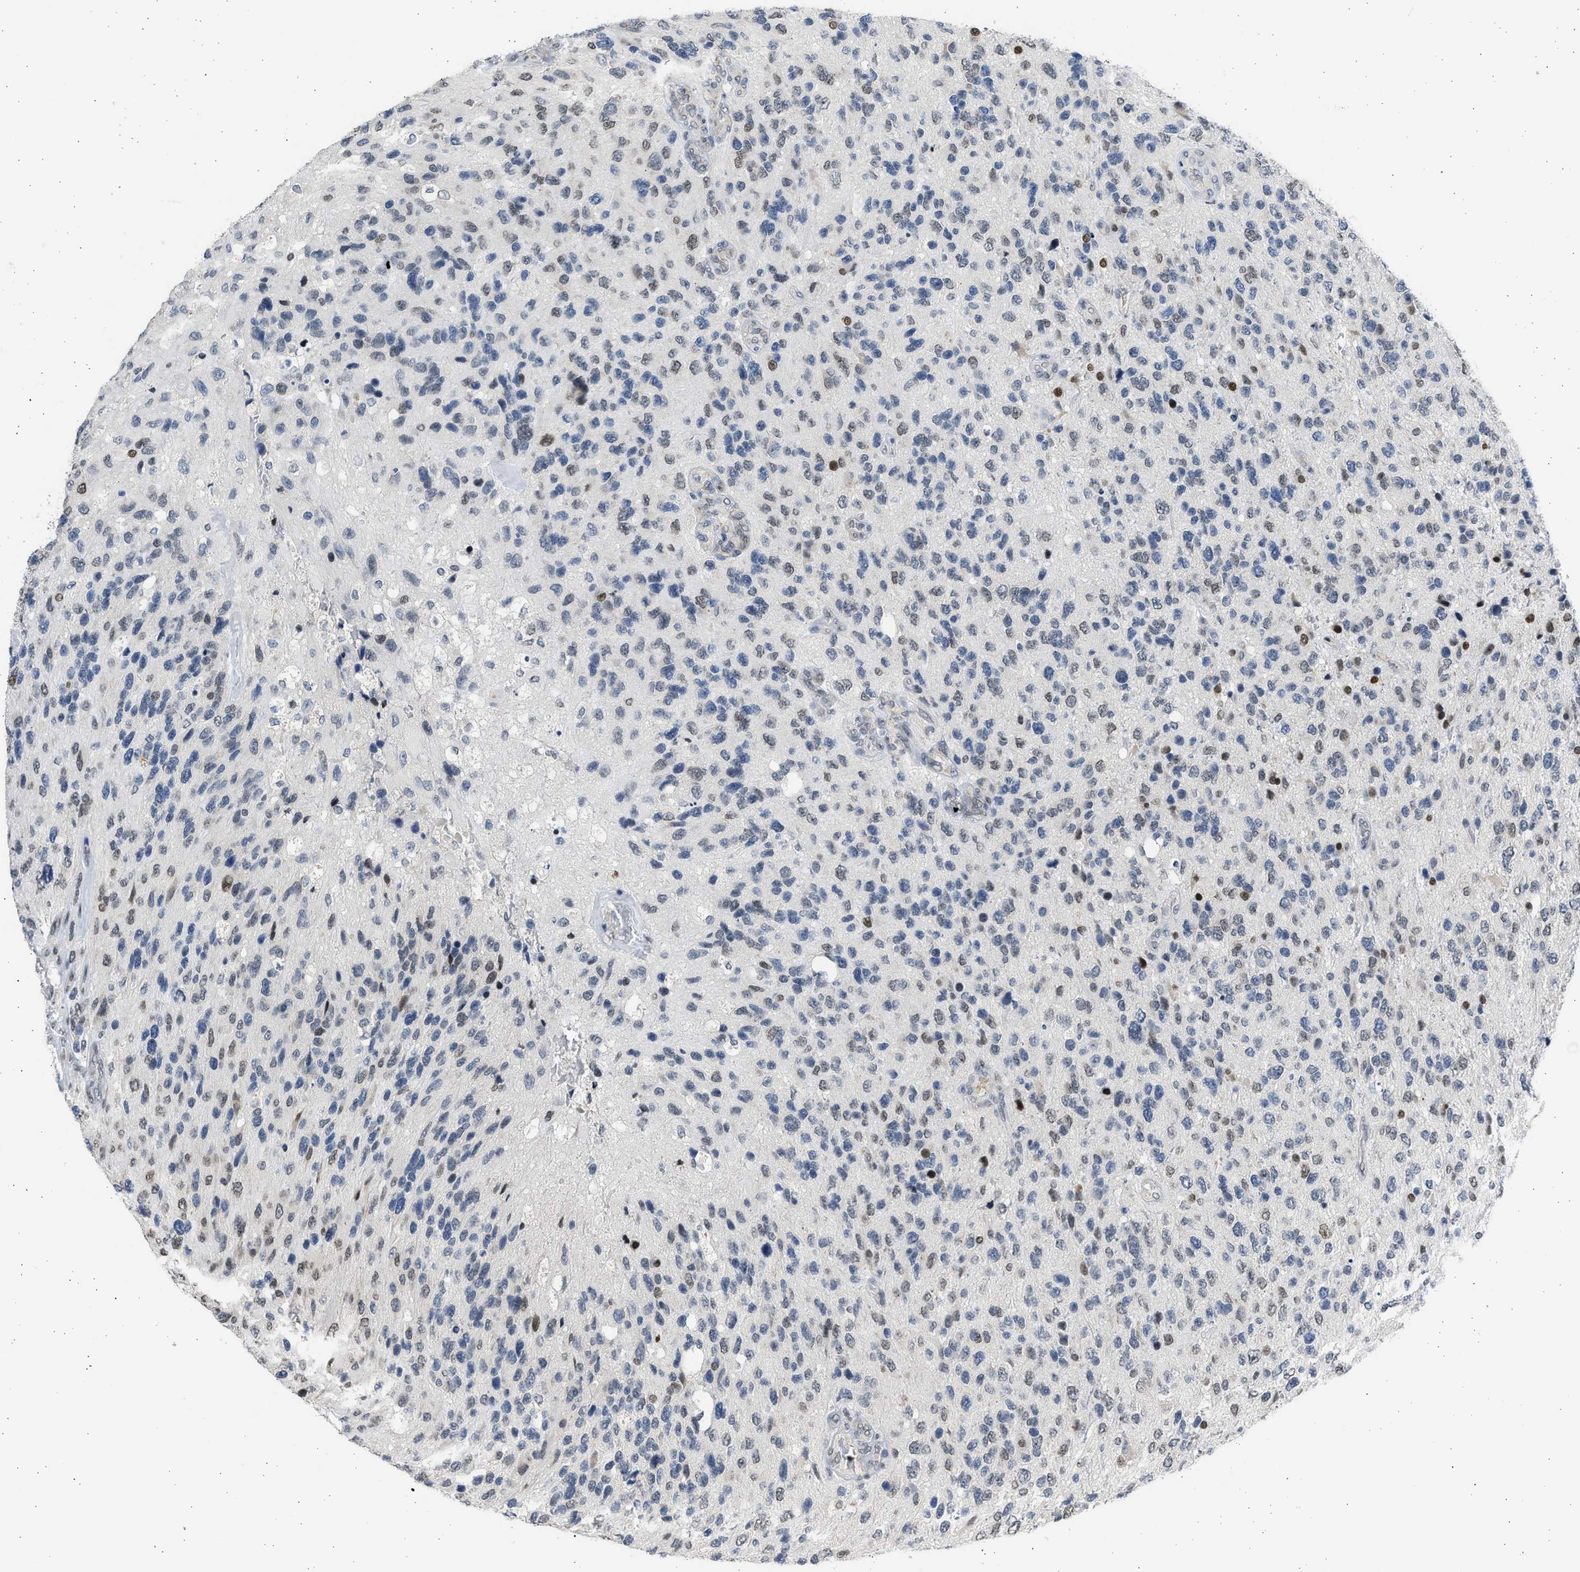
{"staining": {"intensity": "moderate", "quantity": "<25%", "location": "nuclear"}, "tissue": "glioma", "cell_type": "Tumor cells", "image_type": "cancer", "snomed": [{"axis": "morphology", "description": "Glioma, malignant, High grade"}, {"axis": "topography", "description": "Brain"}], "caption": "This image exhibits immunohistochemistry staining of human high-grade glioma (malignant), with low moderate nuclear staining in approximately <25% of tumor cells.", "gene": "HMGN3", "patient": {"sex": "female", "age": 58}}